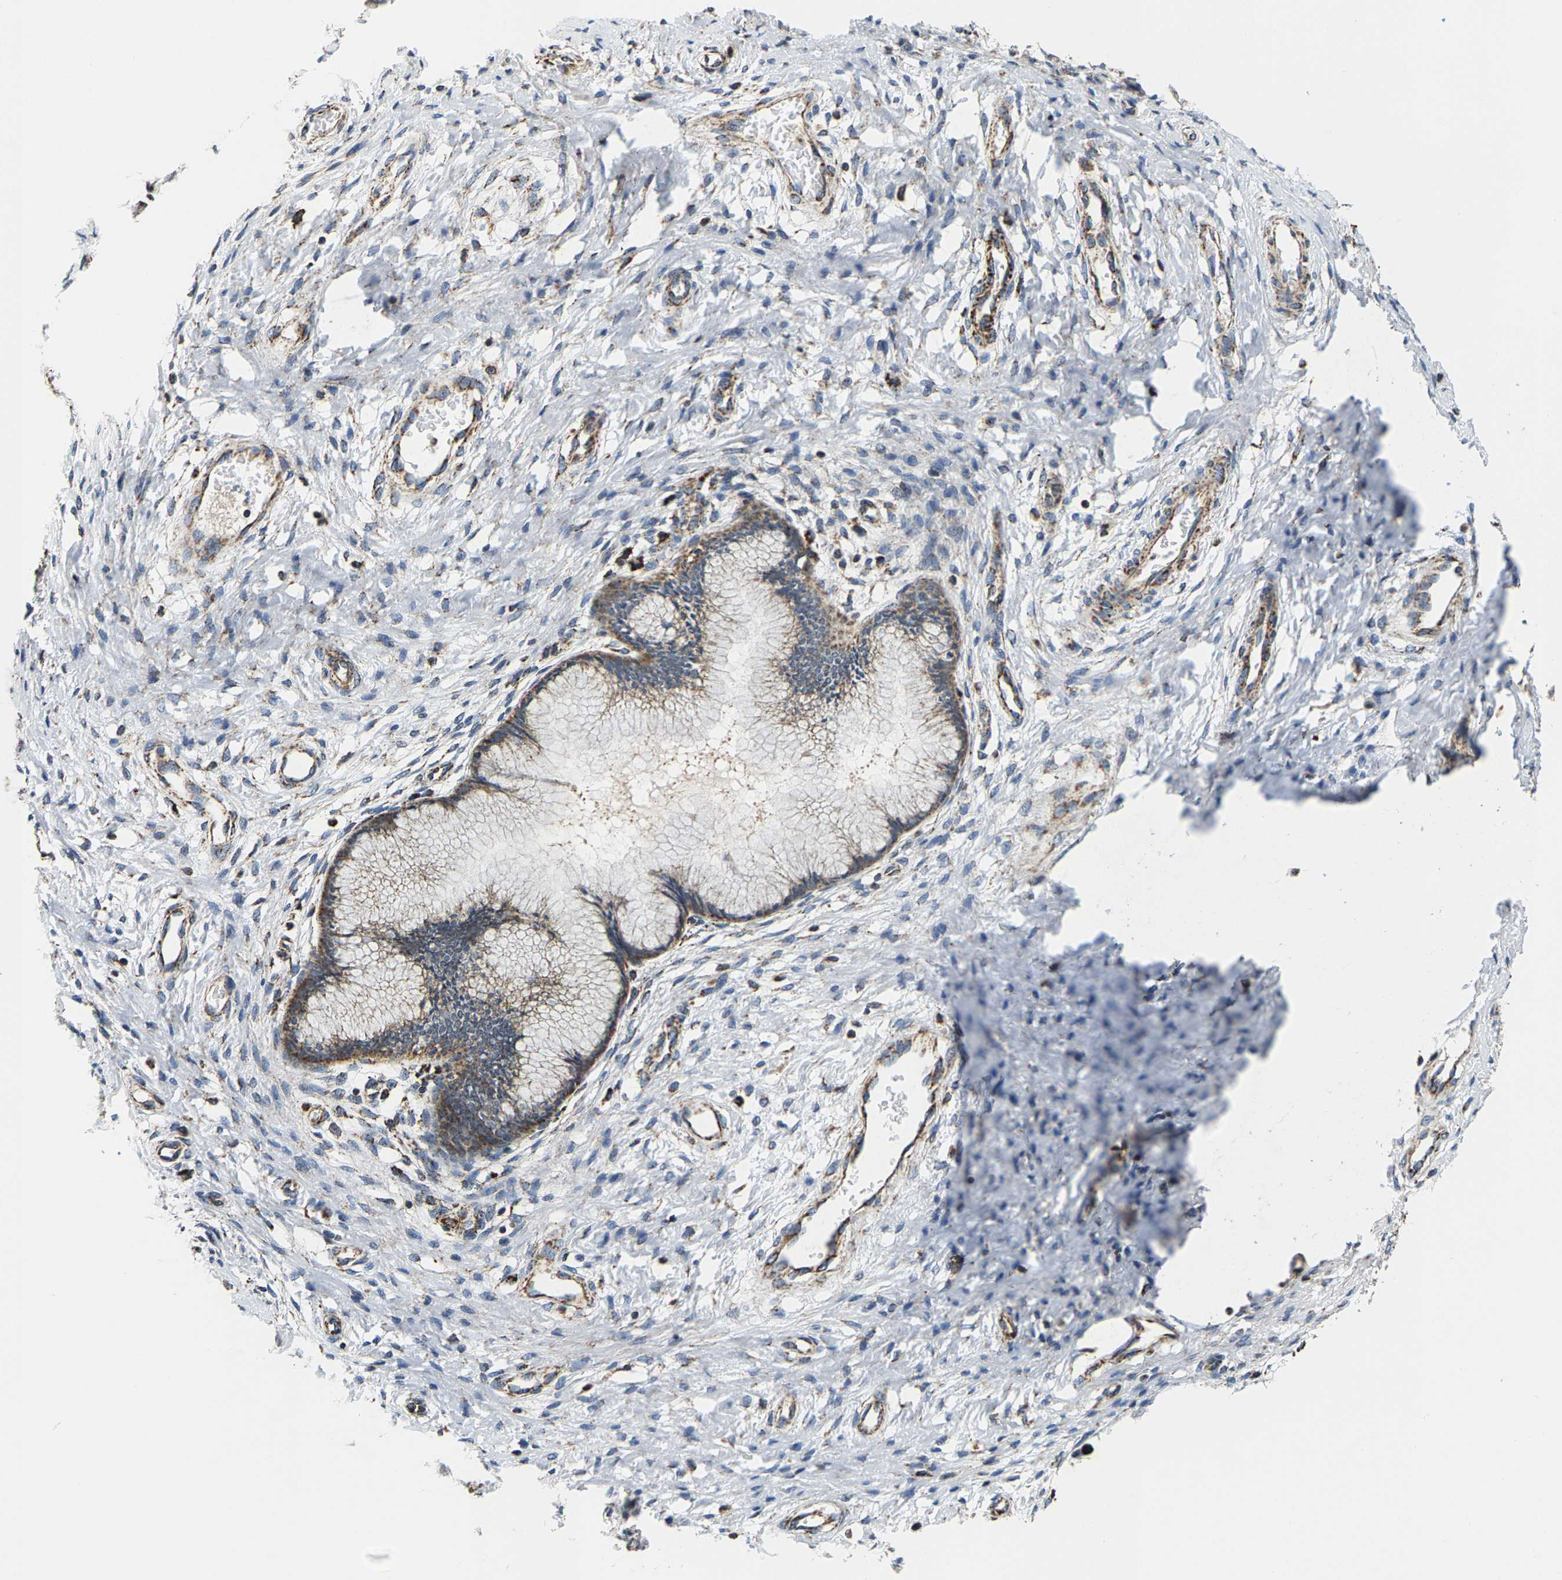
{"staining": {"intensity": "moderate", "quantity": ">75%", "location": "cytoplasmic/membranous"}, "tissue": "cervix", "cell_type": "Glandular cells", "image_type": "normal", "snomed": [{"axis": "morphology", "description": "Normal tissue, NOS"}, {"axis": "topography", "description": "Cervix"}], "caption": "Protein staining exhibits moderate cytoplasmic/membranous positivity in about >75% of glandular cells in unremarkable cervix.", "gene": "SHMT2", "patient": {"sex": "female", "age": 55}}